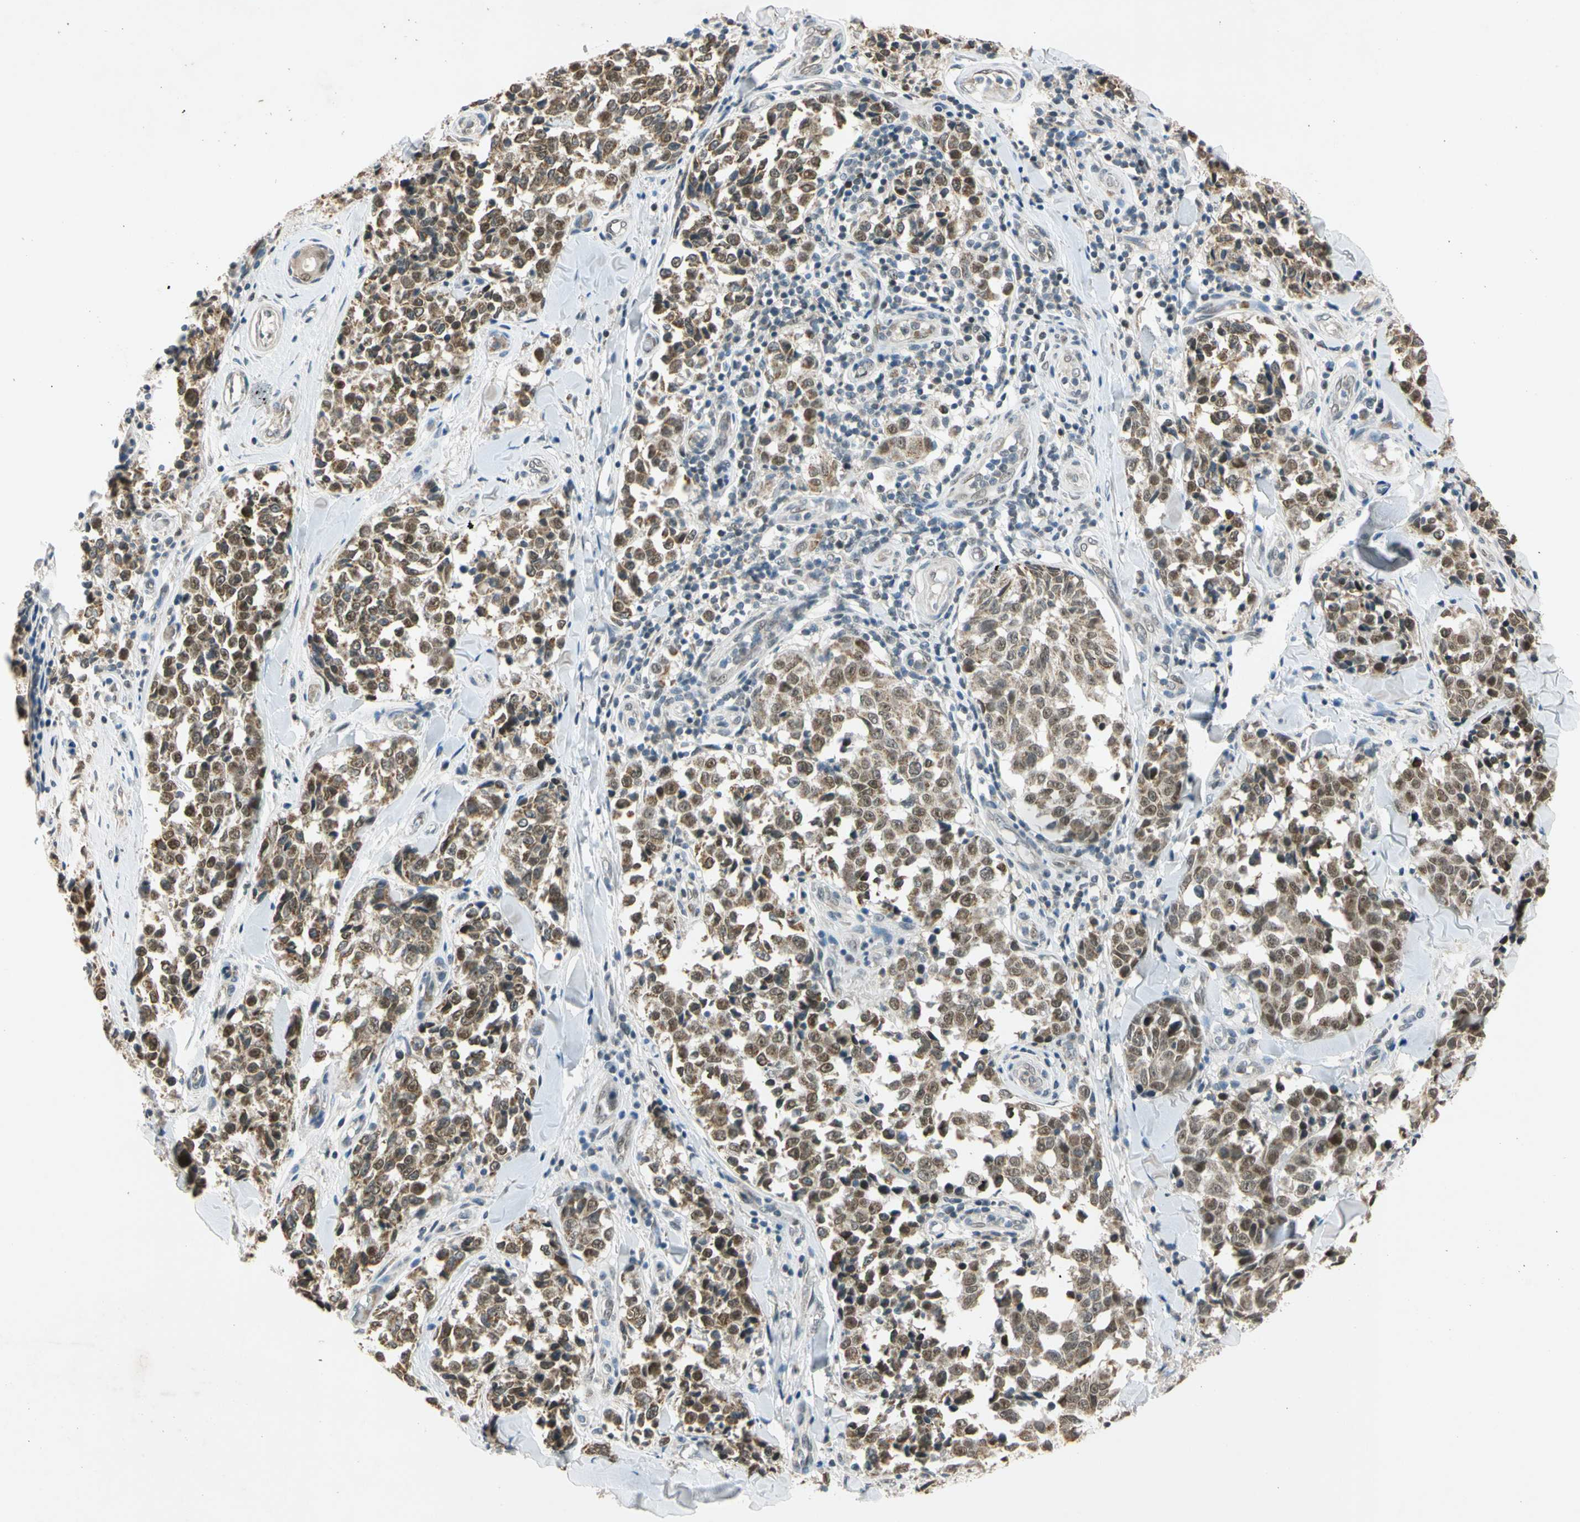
{"staining": {"intensity": "moderate", "quantity": ">75%", "location": "cytoplasmic/membranous"}, "tissue": "melanoma", "cell_type": "Tumor cells", "image_type": "cancer", "snomed": [{"axis": "morphology", "description": "Malignant melanoma, NOS"}, {"axis": "topography", "description": "Skin"}], "caption": "High-magnification brightfield microscopy of melanoma stained with DAB (3,3'-diaminobenzidine) (brown) and counterstained with hematoxylin (blue). tumor cells exhibit moderate cytoplasmic/membranous positivity is appreciated in approximately>75% of cells.", "gene": "RIOX2", "patient": {"sex": "female", "age": 64}}